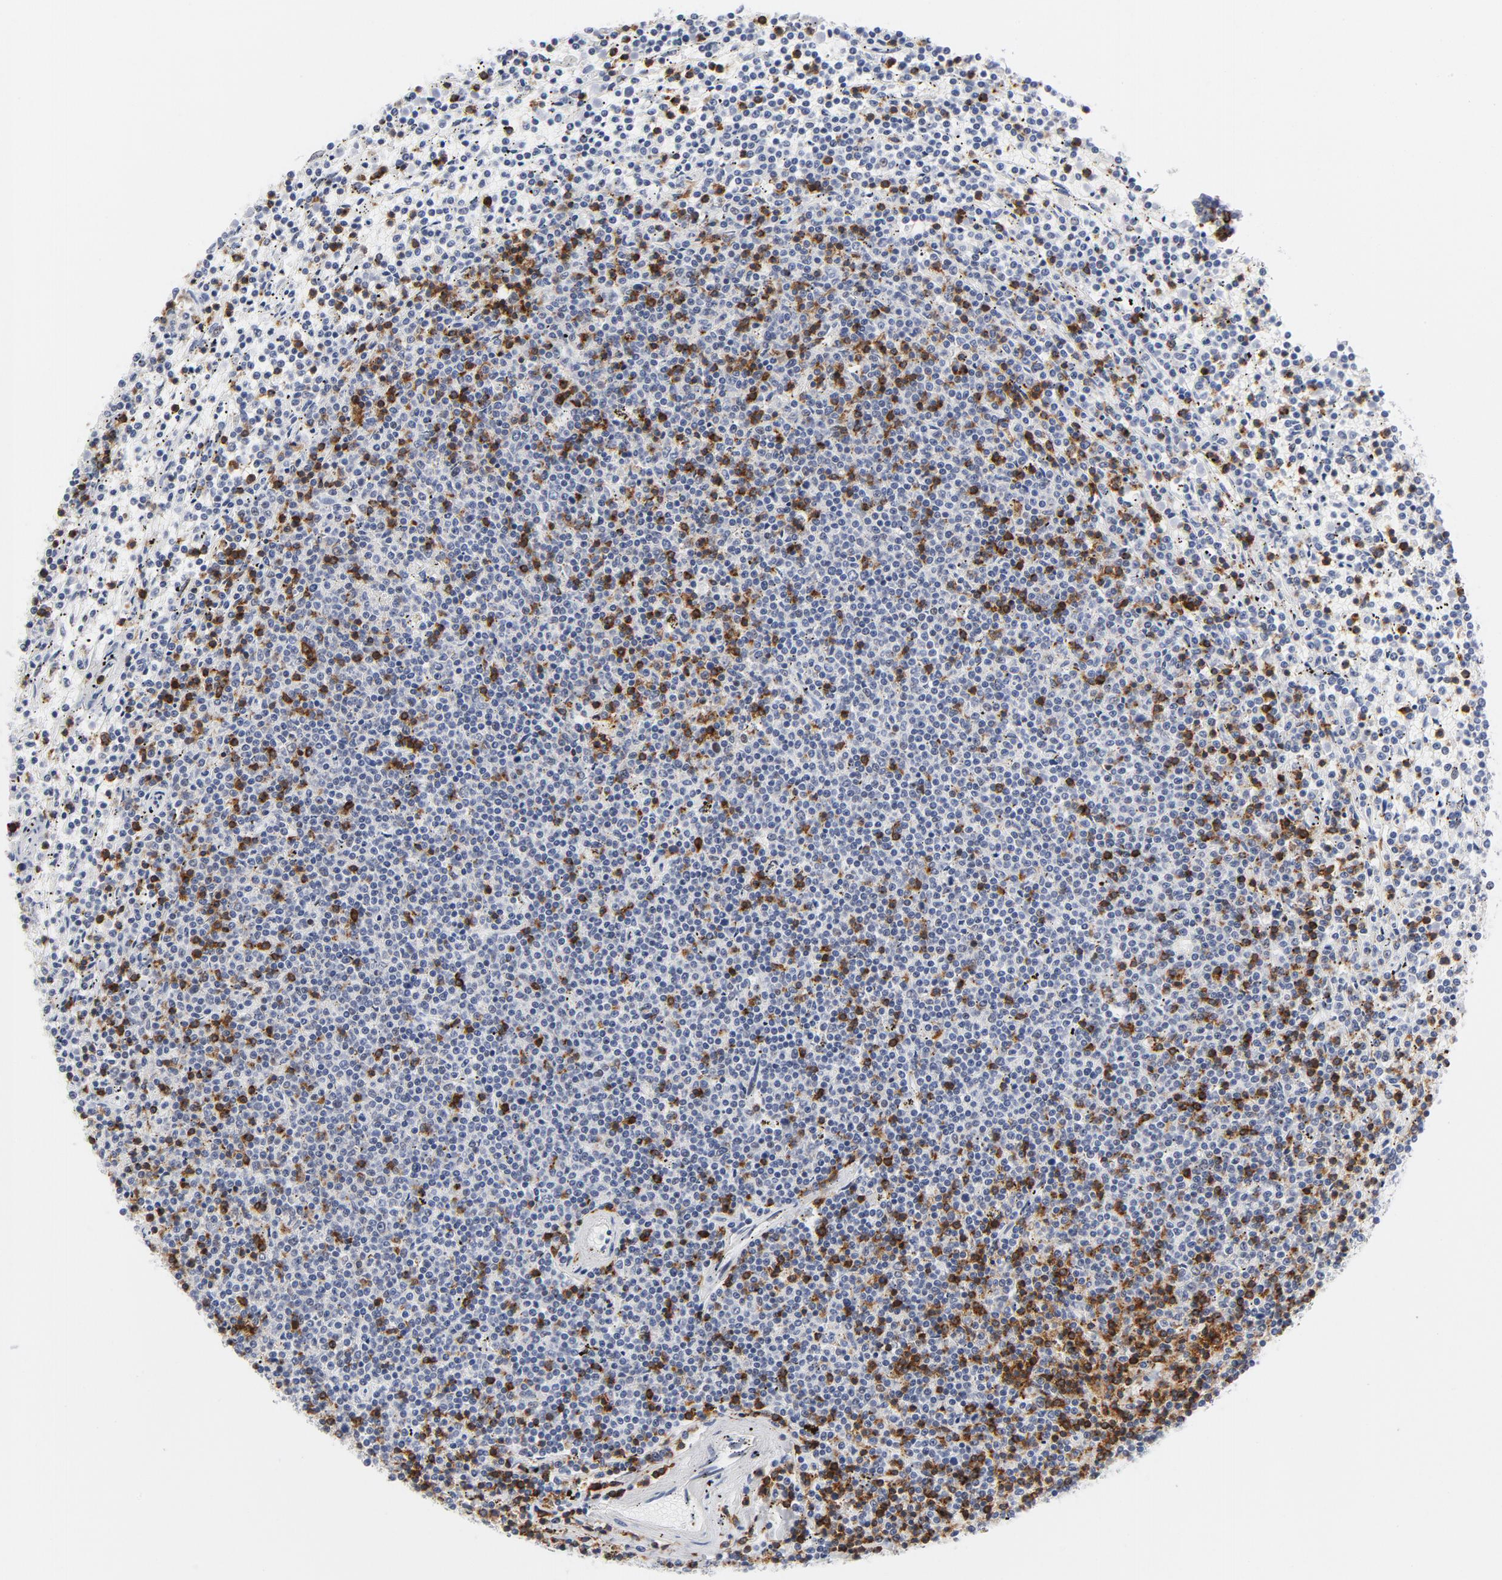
{"staining": {"intensity": "negative", "quantity": "none", "location": "none"}, "tissue": "lymphoma", "cell_type": "Tumor cells", "image_type": "cancer", "snomed": [{"axis": "morphology", "description": "Malignant lymphoma, non-Hodgkin's type, Low grade"}, {"axis": "topography", "description": "Spleen"}], "caption": "A histopathology image of low-grade malignant lymphoma, non-Hodgkin's type stained for a protein exhibits no brown staining in tumor cells. (Stains: DAB immunohistochemistry (IHC) with hematoxylin counter stain, Microscopy: brightfield microscopy at high magnification).", "gene": "CD2", "patient": {"sex": "female", "age": 50}}